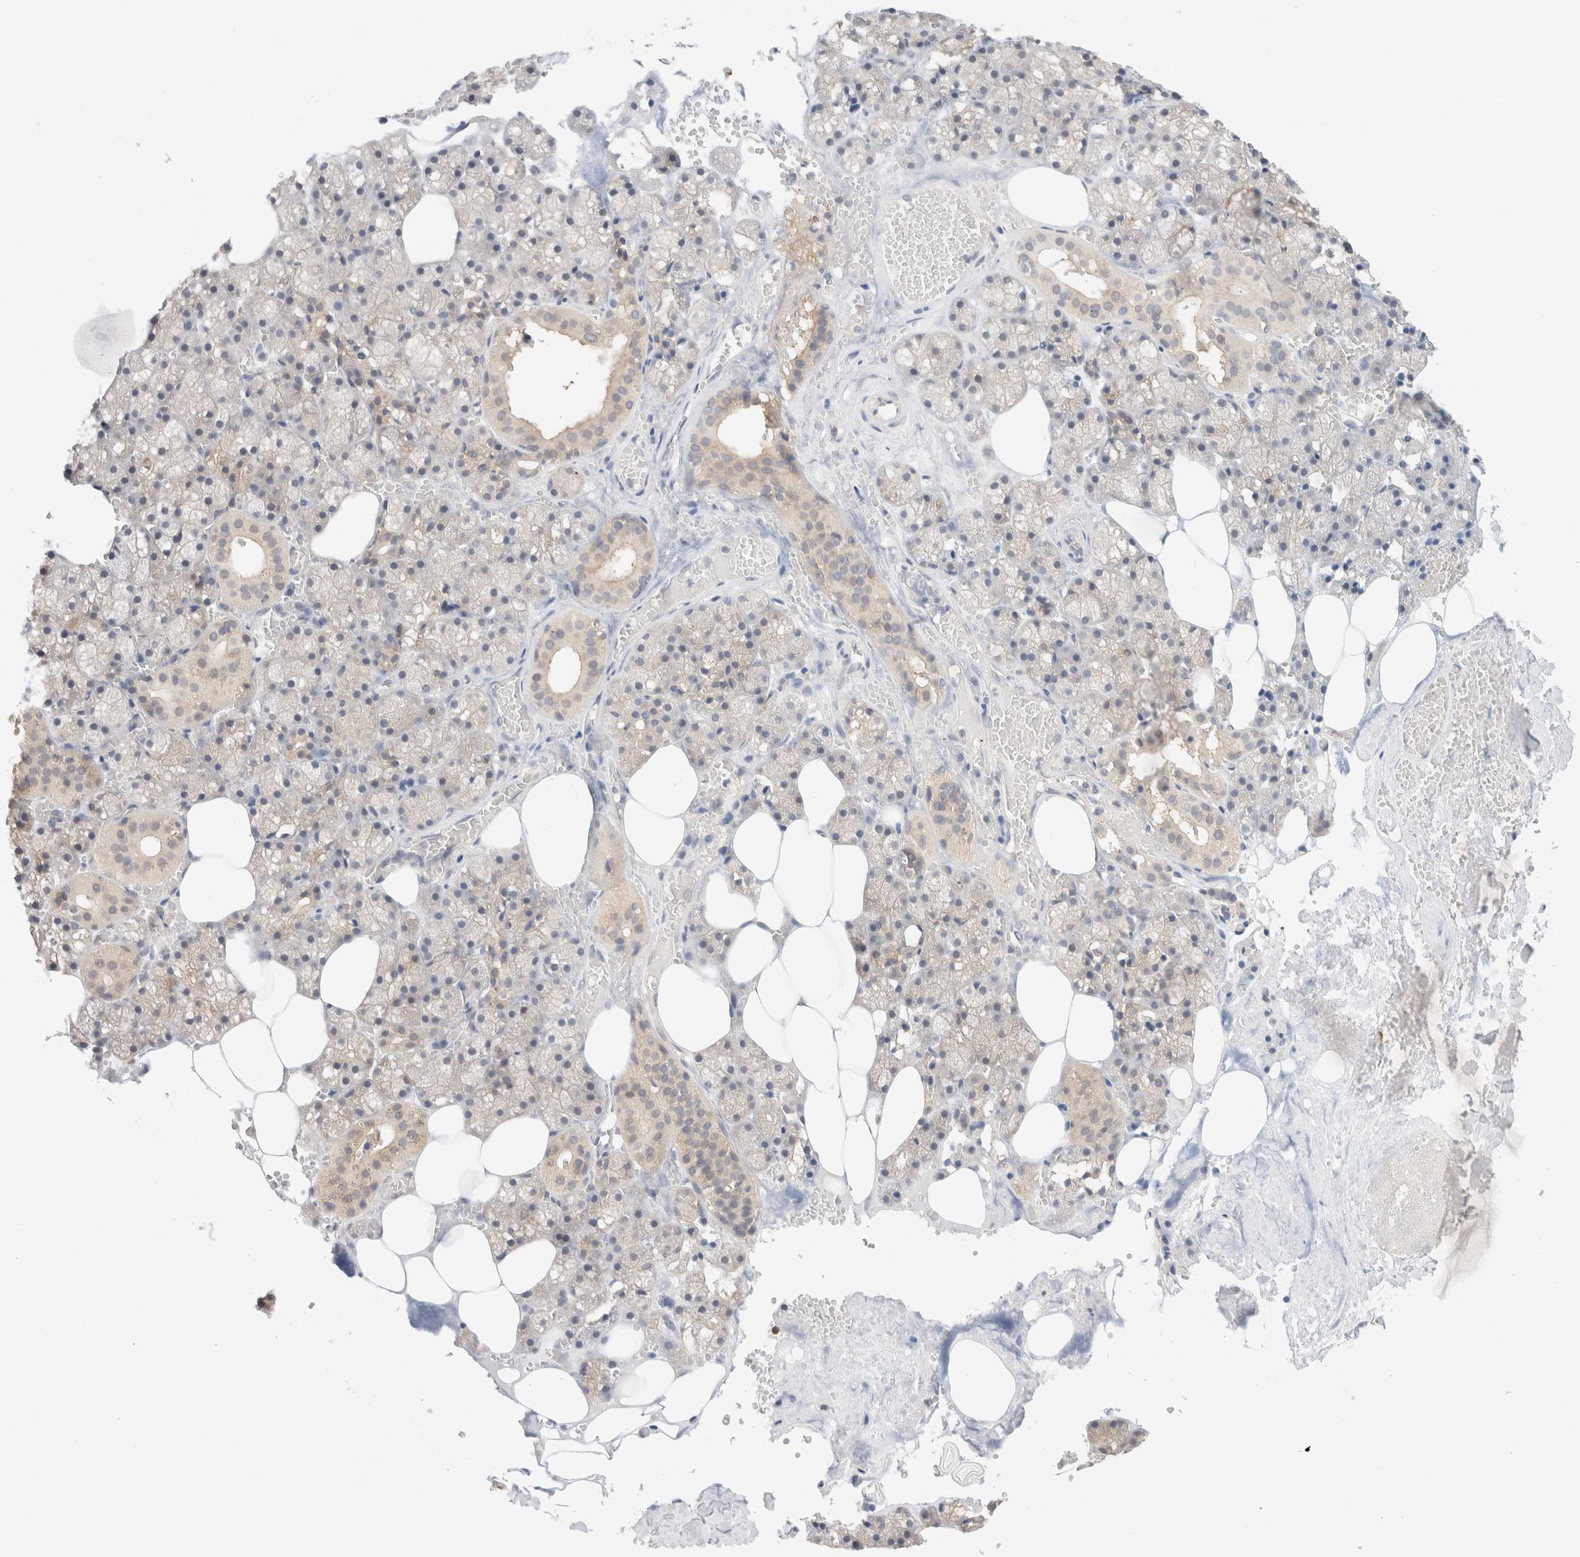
{"staining": {"intensity": "weak", "quantity": "25%-75%", "location": "cytoplasmic/membranous"}, "tissue": "salivary gland", "cell_type": "Glandular cells", "image_type": "normal", "snomed": [{"axis": "morphology", "description": "Normal tissue, NOS"}, {"axis": "topography", "description": "Salivary gland"}], "caption": "Protein staining shows weak cytoplasmic/membranous staining in about 25%-75% of glandular cells in unremarkable salivary gland.", "gene": "C17orf97", "patient": {"sex": "male", "age": 62}}